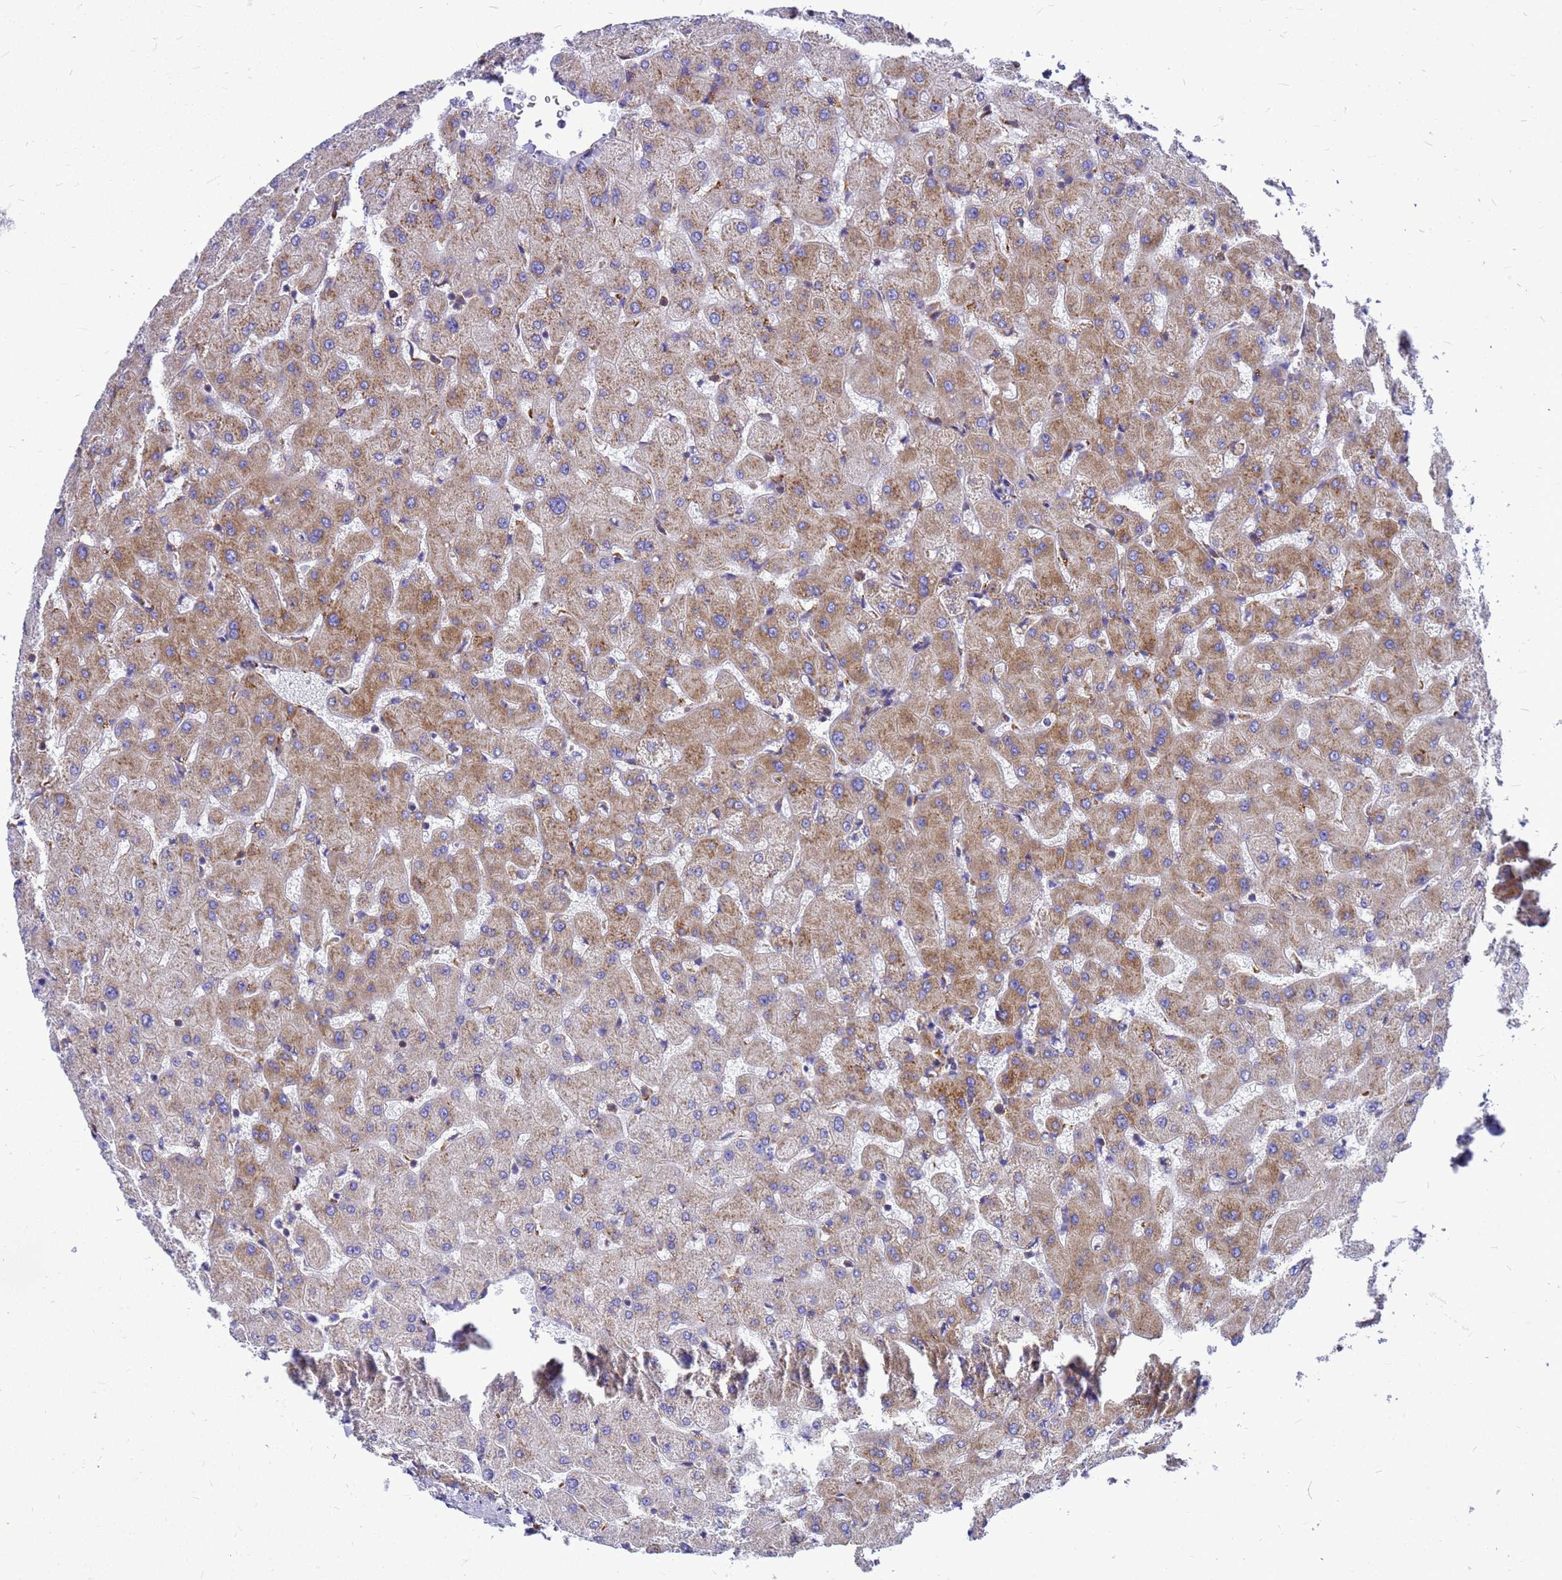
{"staining": {"intensity": "weak", "quantity": "25%-75%", "location": "cytoplasmic/membranous"}, "tissue": "liver", "cell_type": "Cholangiocytes", "image_type": "normal", "snomed": [{"axis": "morphology", "description": "Normal tissue, NOS"}, {"axis": "topography", "description": "Liver"}], "caption": "Immunohistochemistry (IHC) (DAB (3,3'-diaminobenzidine)) staining of unremarkable human liver displays weak cytoplasmic/membranous protein positivity in approximately 25%-75% of cholangiocytes.", "gene": "EEF1D", "patient": {"sex": "female", "age": 63}}